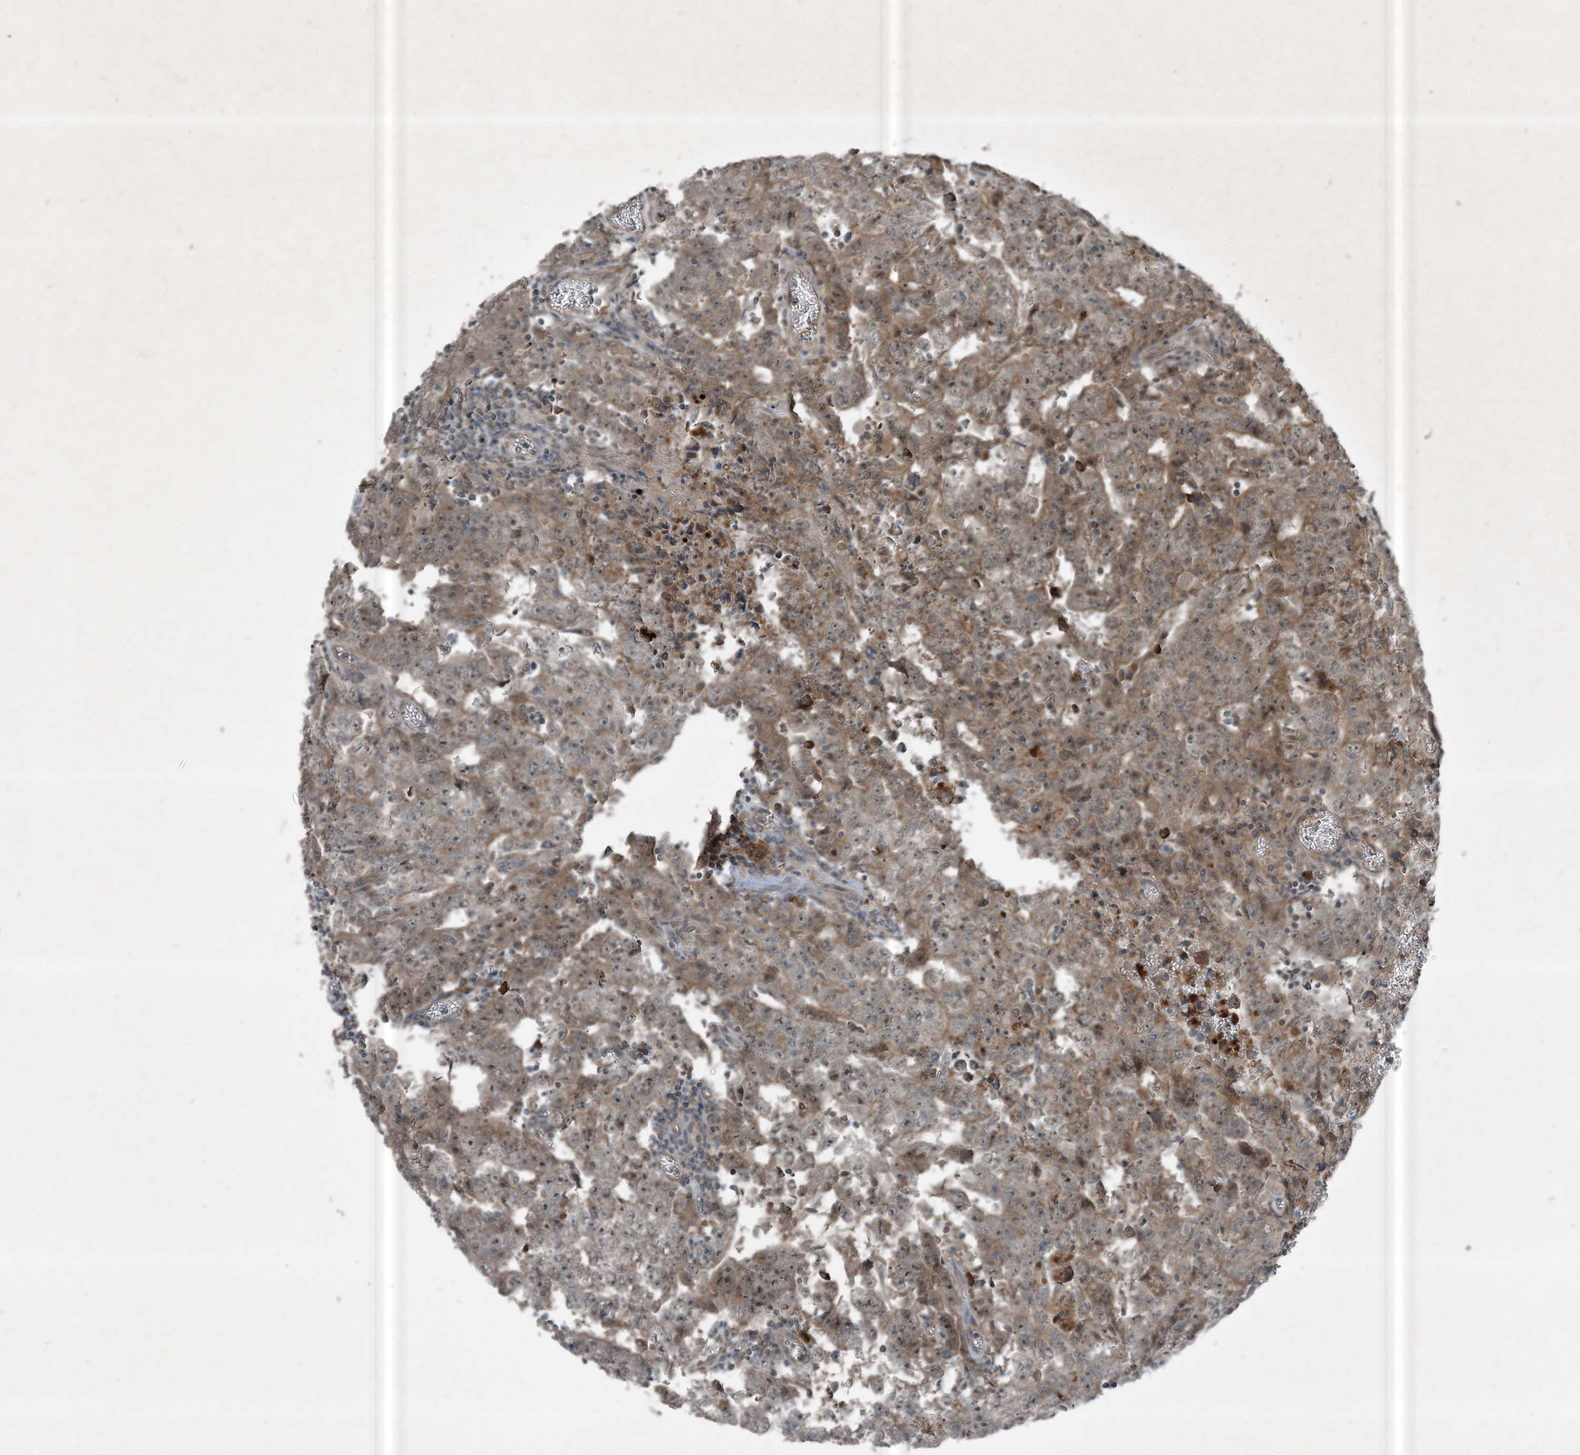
{"staining": {"intensity": "weak", "quantity": ">75%", "location": "cytoplasmic/membranous"}, "tissue": "testis cancer", "cell_type": "Tumor cells", "image_type": "cancer", "snomed": [{"axis": "morphology", "description": "Carcinoma, Embryonal, NOS"}, {"axis": "topography", "description": "Testis"}], "caption": "Tumor cells reveal weak cytoplasmic/membranous expression in approximately >75% of cells in testis cancer (embryonal carcinoma).", "gene": "MDN1", "patient": {"sex": "male", "age": 26}}